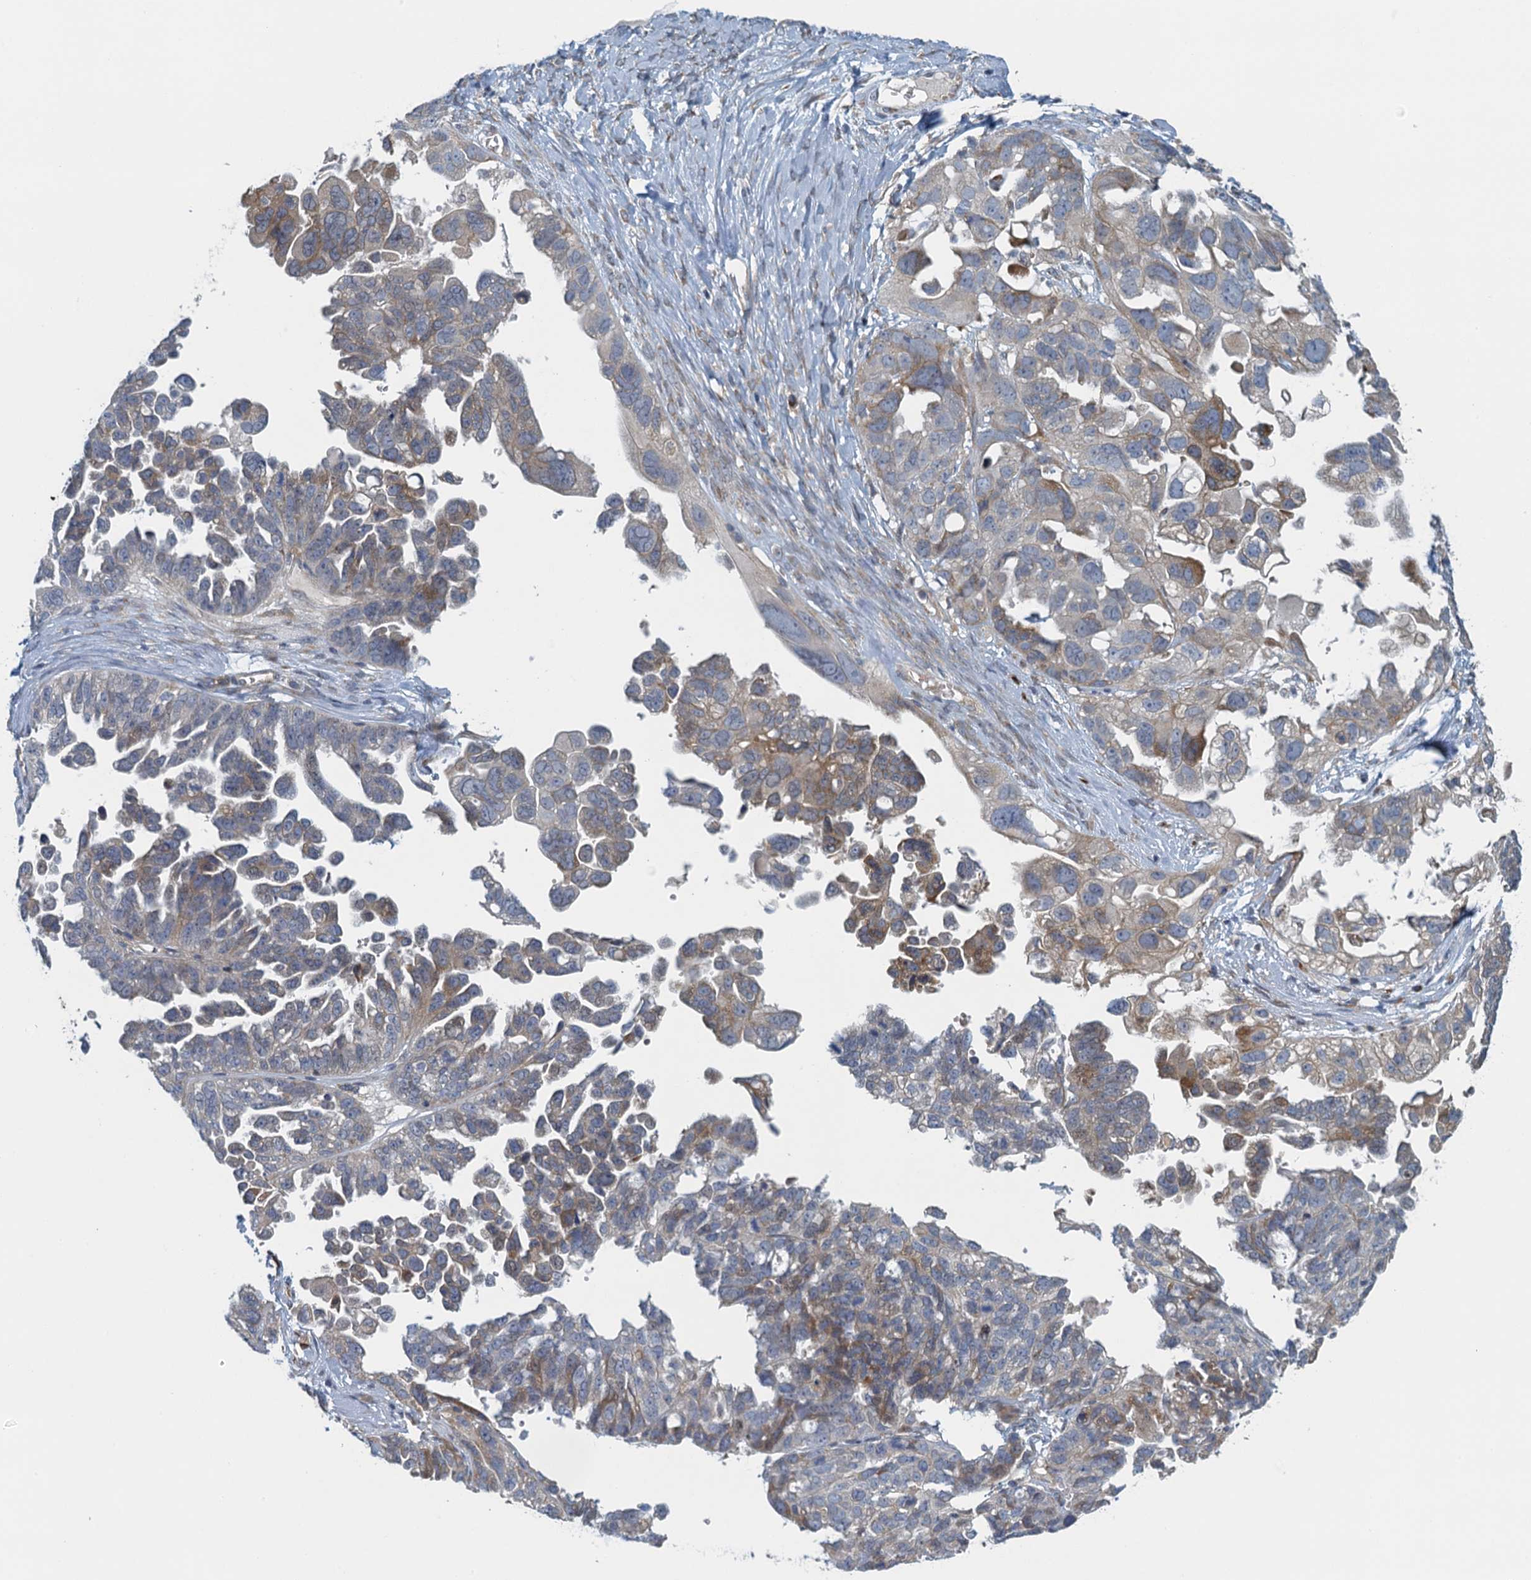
{"staining": {"intensity": "weak", "quantity": "25%-75%", "location": "cytoplasmic/membranous"}, "tissue": "ovarian cancer", "cell_type": "Tumor cells", "image_type": "cancer", "snomed": [{"axis": "morphology", "description": "Cystadenocarcinoma, serous, NOS"}, {"axis": "topography", "description": "Ovary"}], "caption": "Immunohistochemistry (IHC) photomicrograph of ovarian serous cystadenocarcinoma stained for a protein (brown), which exhibits low levels of weak cytoplasmic/membranous expression in approximately 25%-75% of tumor cells.", "gene": "ALG2", "patient": {"sex": "female", "age": 79}}